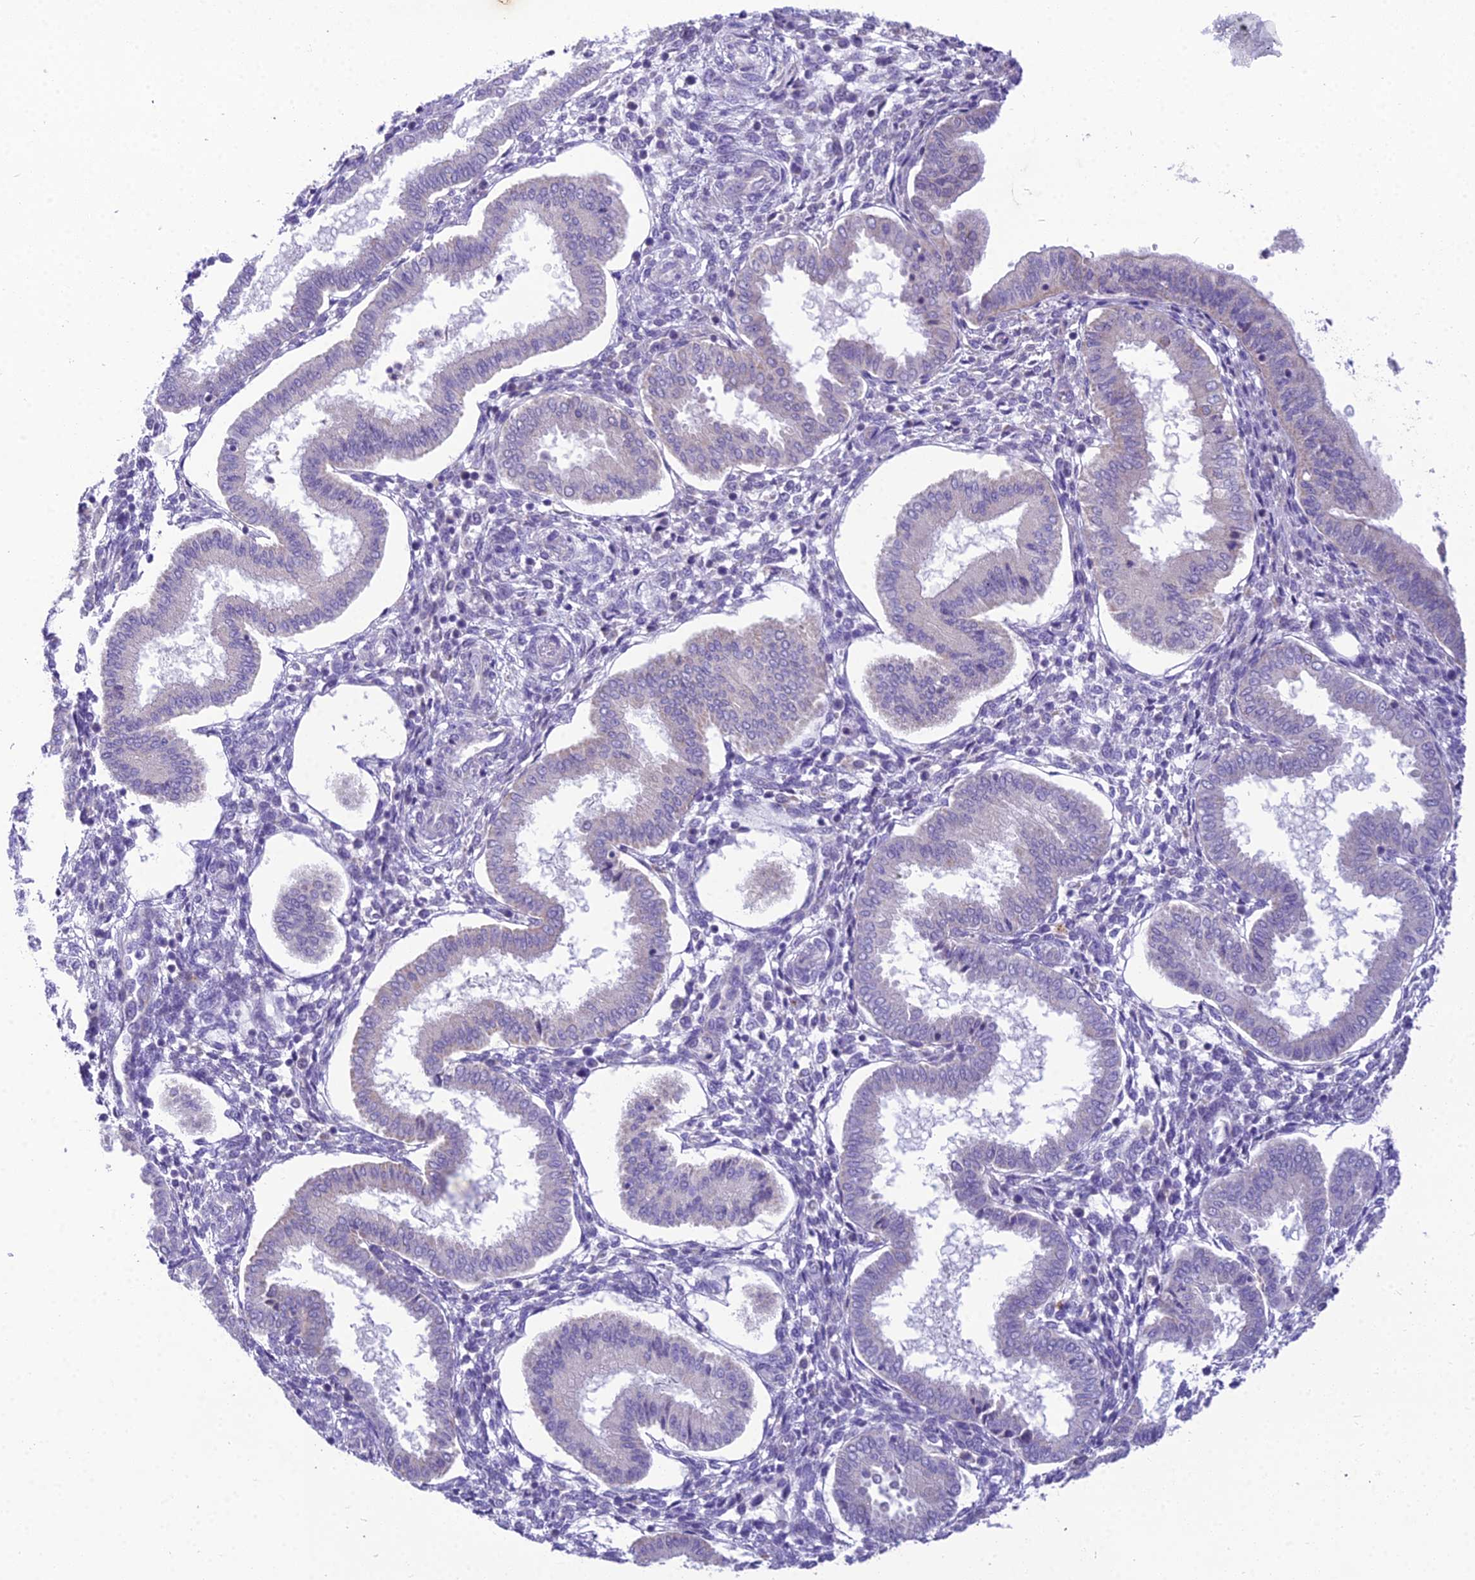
{"staining": {"intensity": "negative", "quantity": "none", "location": "none"}, "tissue": "endometrium", "cell_type": "Cells in endometrial stroma", "image_type": "normal", "snomed": [{"axis": "morphology", "description": "Normal tissue, NOS"}, {"axis": "topography", "description": "Endometrium"}], "caption": "A photomicrograph of endometrium stained for a protein shows no brown staining in cells in endometrial stroma. (DAB (3,3'-diaminobenzidine) immunohistochemistry with hematoxylin counter stain).", "gene": "MIIP", "patient": {"sex": "female", "age": 24}}